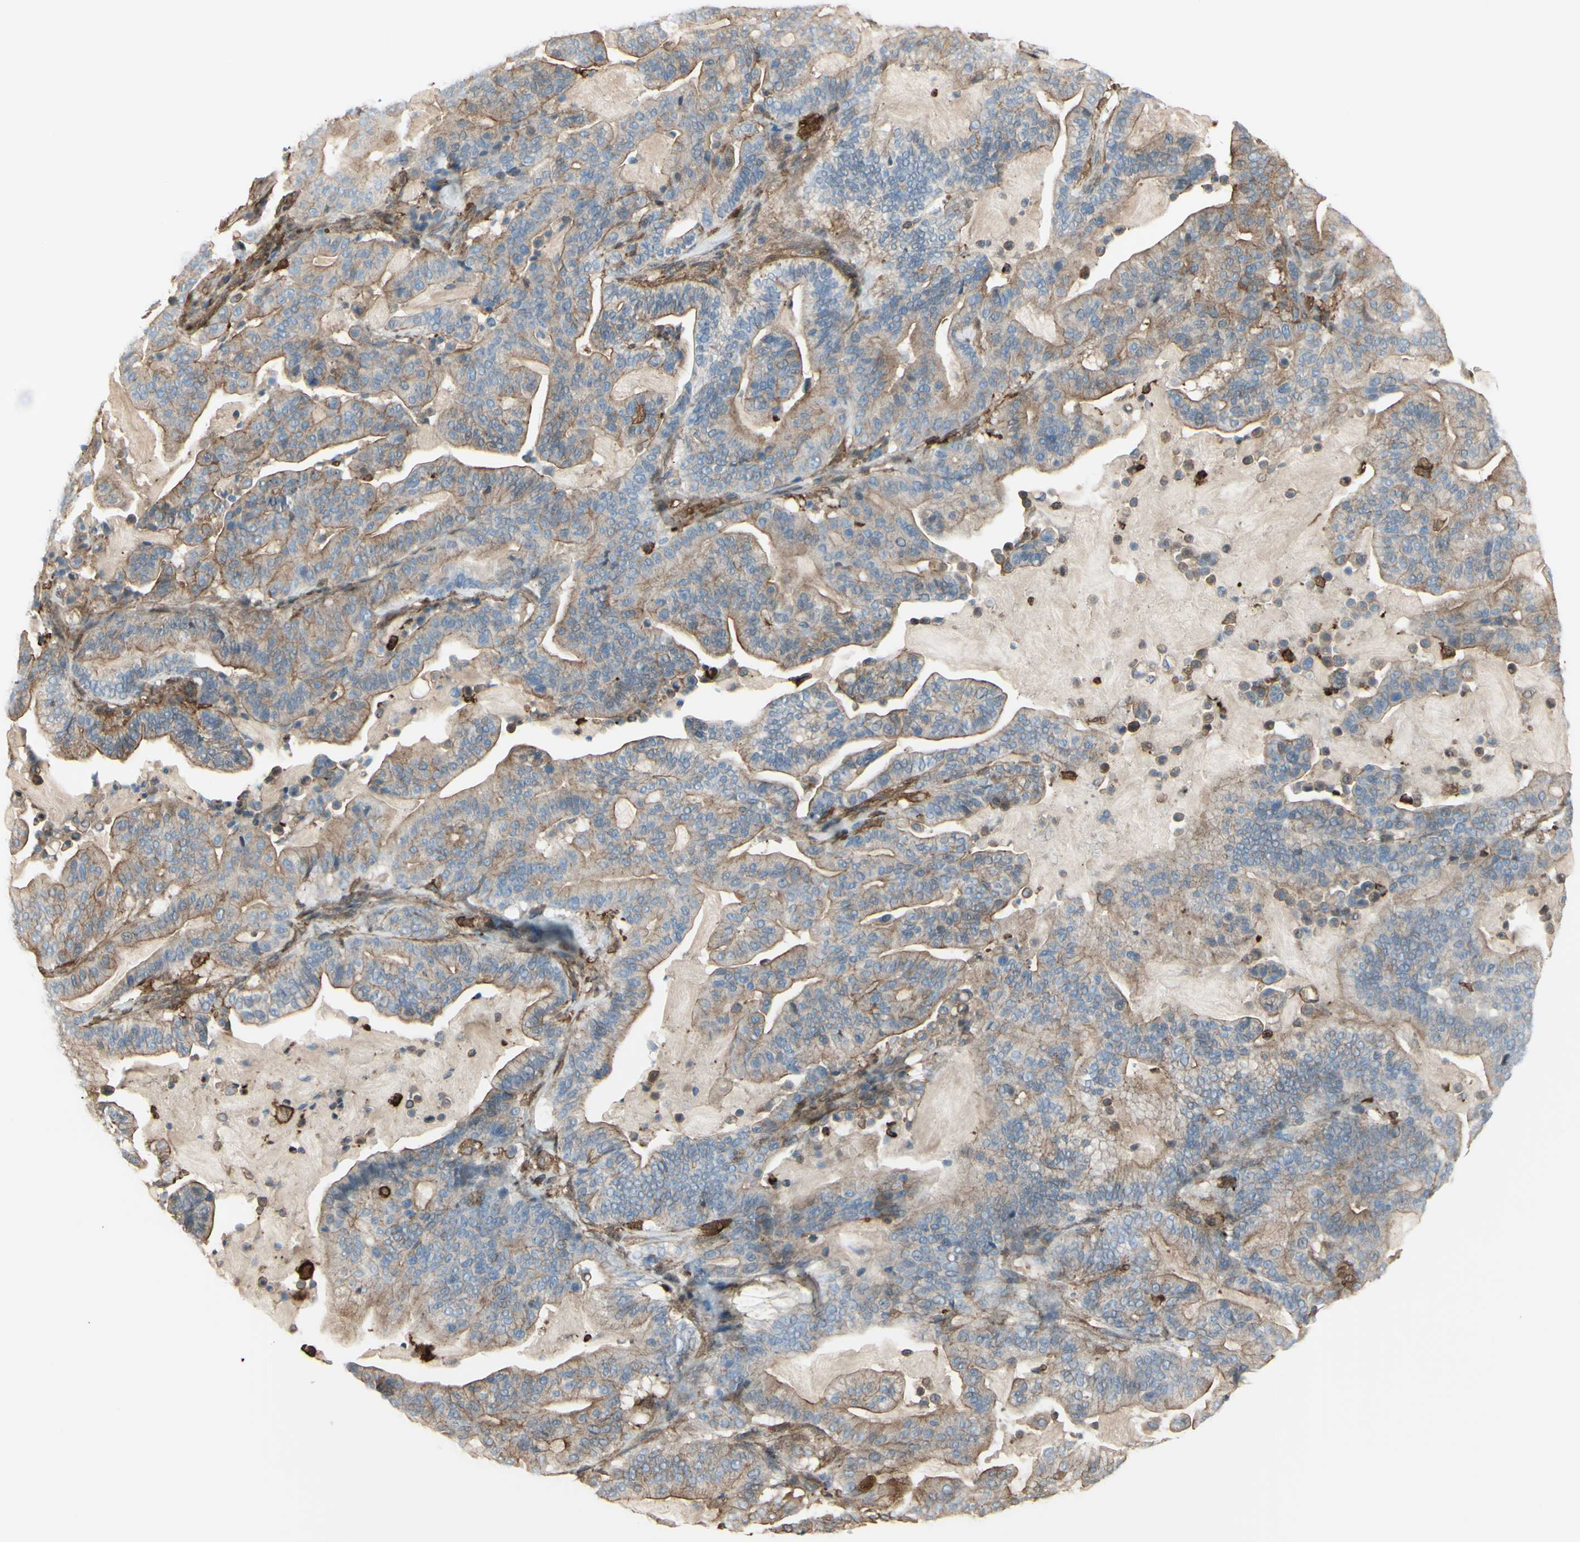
{"staining": {"intensity": "weak", "quantity": "25%-75%", "location": "cytoplasmic/membranous"}, "tissue": "pancreatic cancer", "cell_type": "Tumor cells", "image_type": "cancer", "snomed": [{"axis": "morphology", "description": "Adenocarcinoma, NOS"}, {"axis": "topography", "description": "Pancreas"}], "caption": "Immunohistochemical staining of human pancreatic cancer (adenocarcinoma) displays weak cytoplasmic/membranous protein expression in approximately 25%-75% of tumor cells.", "gene": "GSN", "patient": {"sex": "male", "age": 63}}